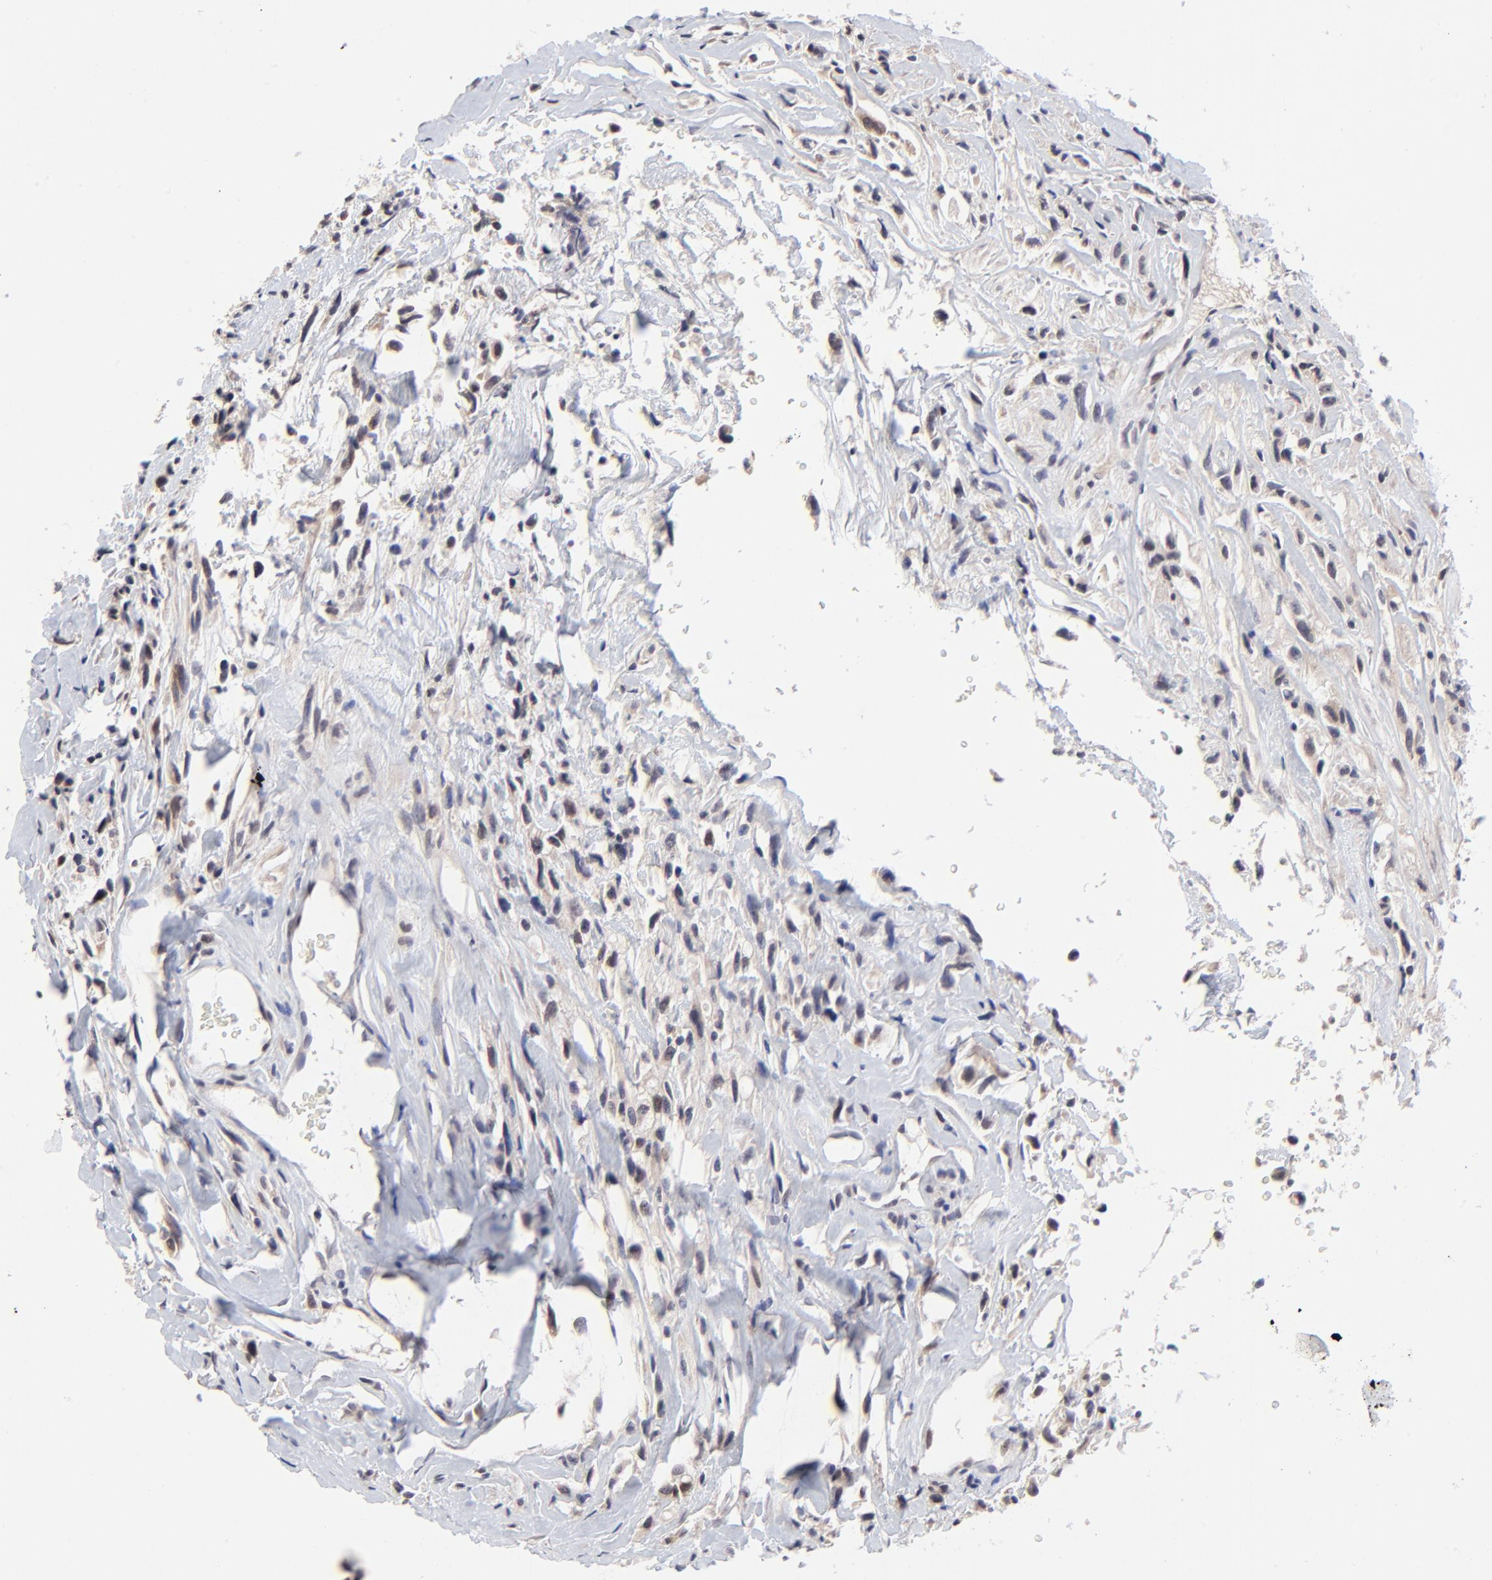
{"staining": {"intensity": "negative", "quantity": "none", "location": "none"}, "tissue": "glioma", "cell_type": "Tumor cells", "image_type": "cancer", "snomed": [{"axis": "morphology", "description": "Glioma, malignant, High grade"}, {"axis": "topography", "description": "Brain"}], "caption": "This is an IHC histopathology image of human glioma. There is no expression in tumor cells.", "gene": "FBXO8", "patient": {"sex": "male", "age": 48}}